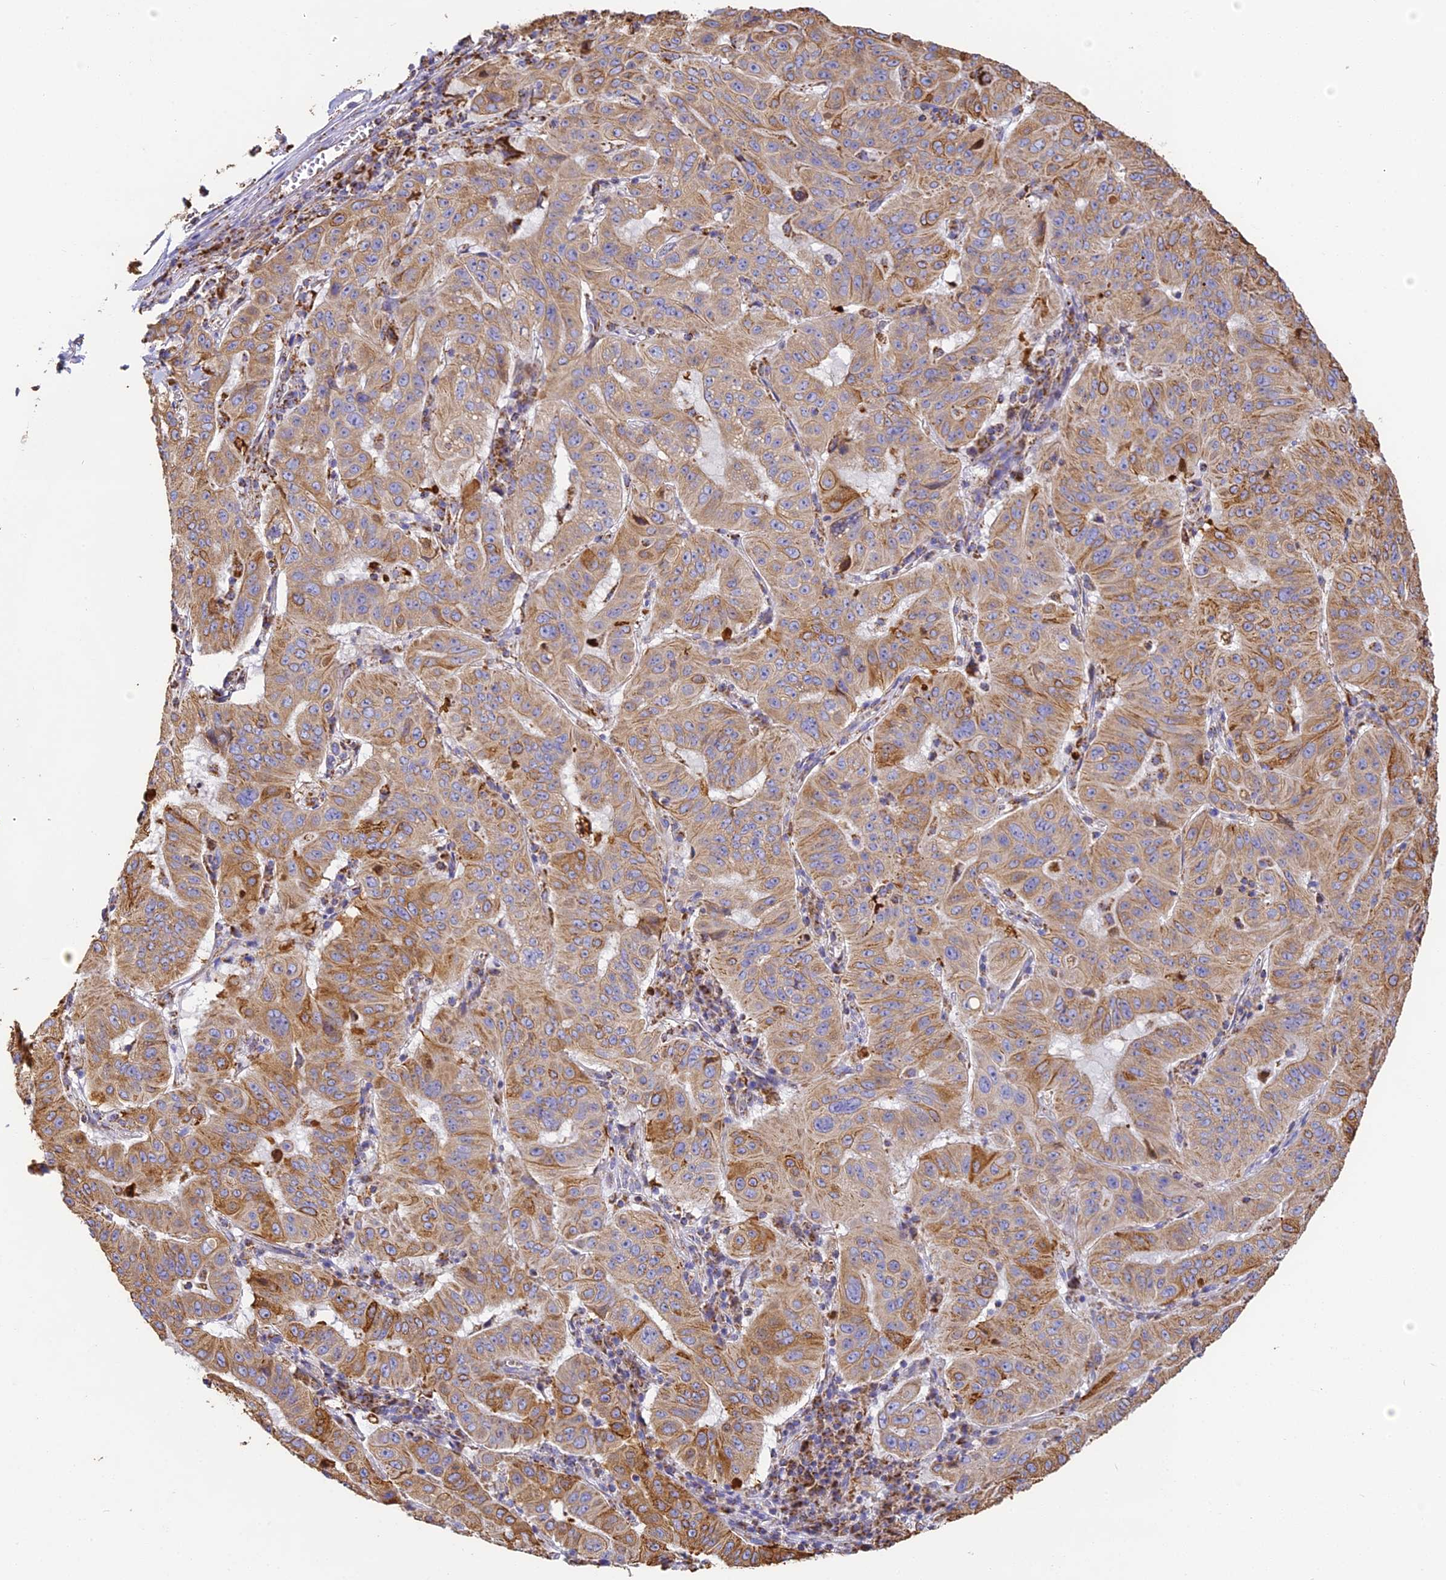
{"staining": {"intensity": "moderate", "quantity": ">75%", "location": "cytoplasmic/membranous"}, "tissue": "pancreatic cancer", "cell_type": "Tumor cells", "image_type": "cancer", "snomed": [{"axis": "morphology", "description": "Adenocarcinoma, NOS"}, {"axis": "topography", "description": "Pancreas"}], "caption": "This histopathology image reveals IHC staining of human pancreatic adenocarcinoma, with medium moderate cytoplasmic/membranous expression in approximately >75% of tumor cells.", "gene": "COX6C", "patient": {"sex": "male", "age": 63}}